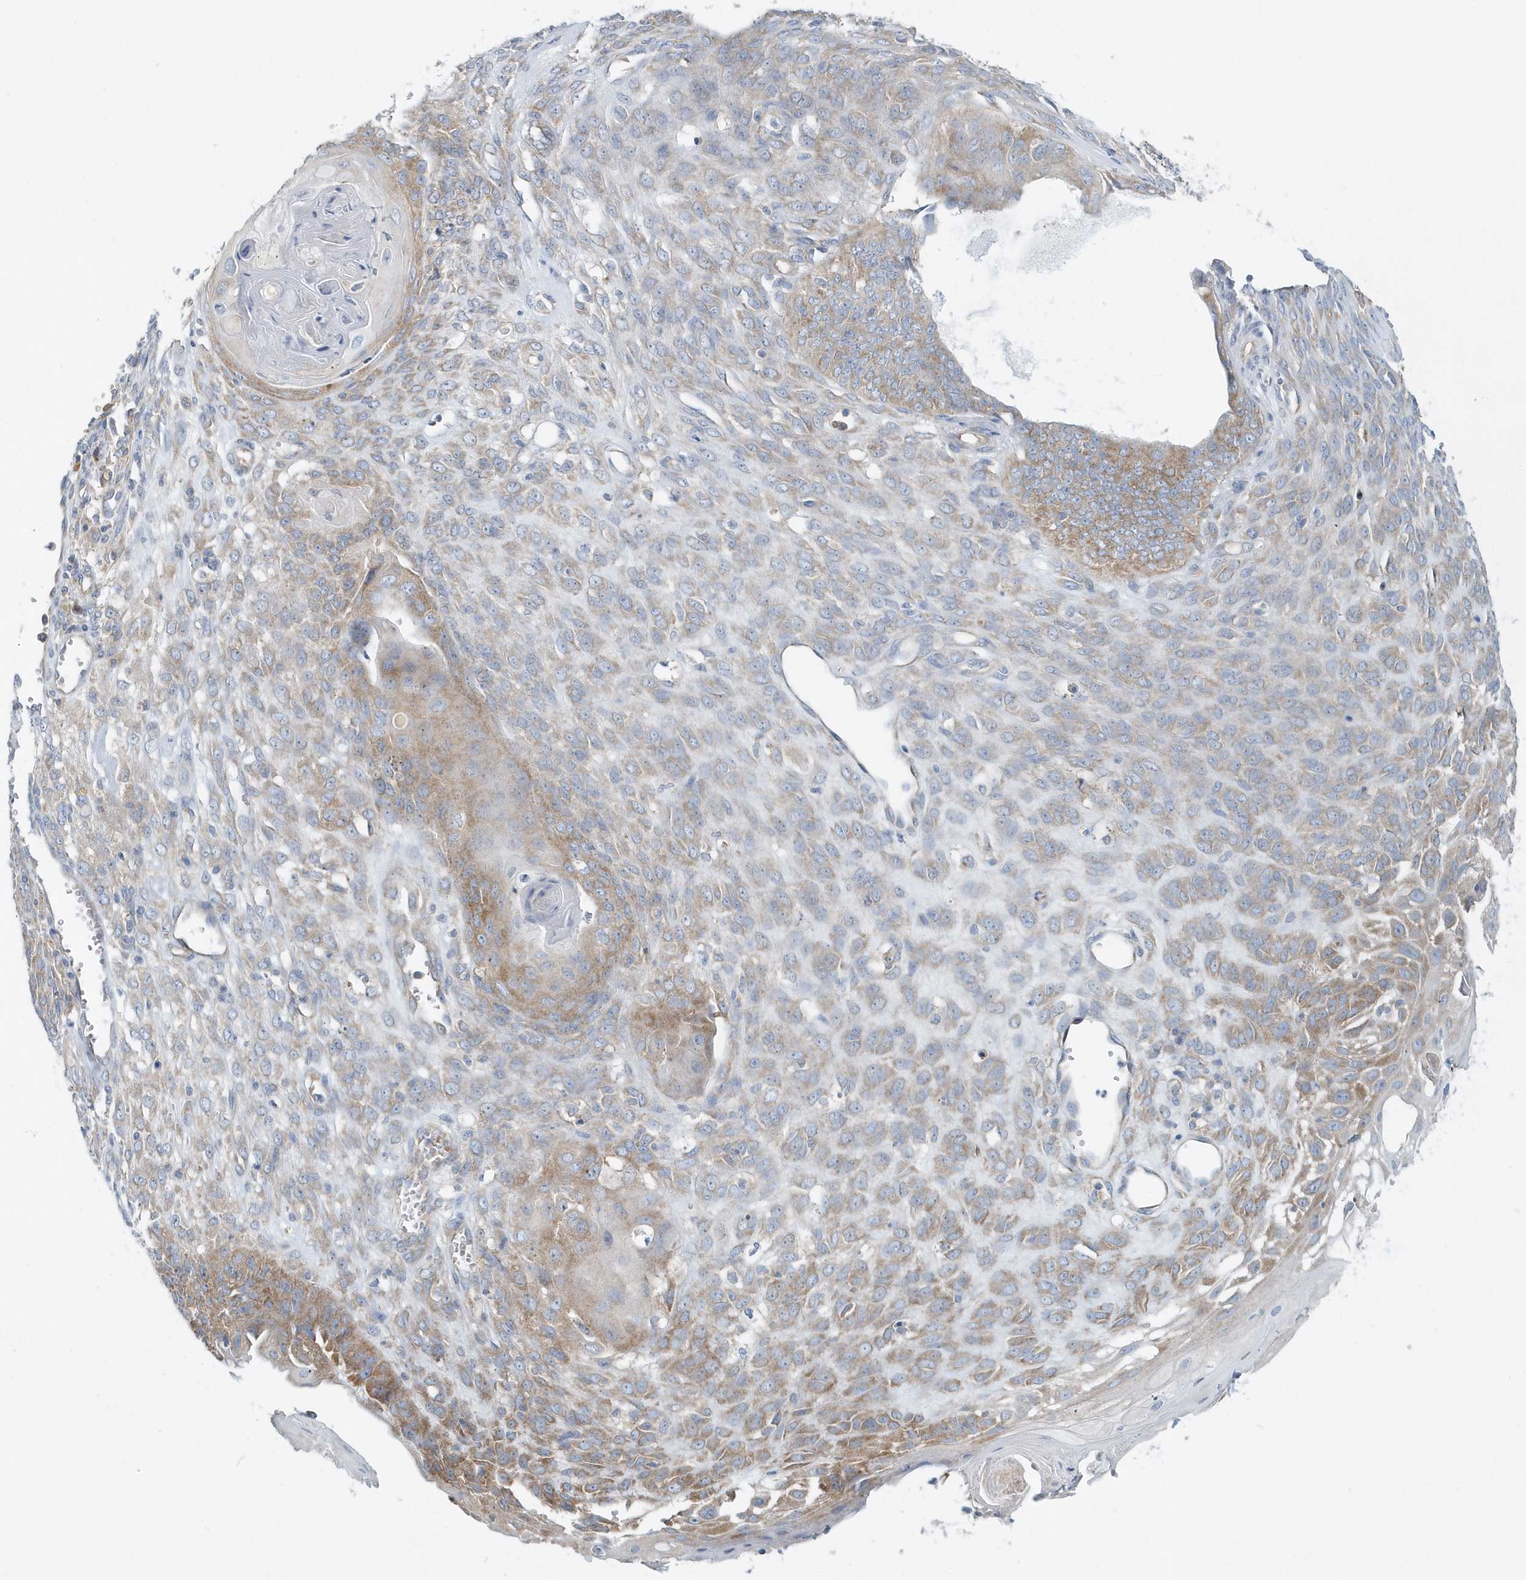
{"staining": {"intensity": "moderate", "quantity": "25%-75%", "location": "cytoplasmic/membranous"}, "tissue": "endometrial cancer", "cell_type": "Tumor cells", "image_type": "cancer", "snomed": [{"axis": "morphology", "description": "Adenocarcinoma, NOS"}, {"axis": "topography", "description": "Endometrium"}], "caption": "Protein expression analysis of human adenocarcinoma (endometrial) reveals moderate cytoplasmic/membranous positivity in approximately 25%-75% of tumor cells.", "gene": "EIF3C", "patient": {"sex": "female", "age": 32}}